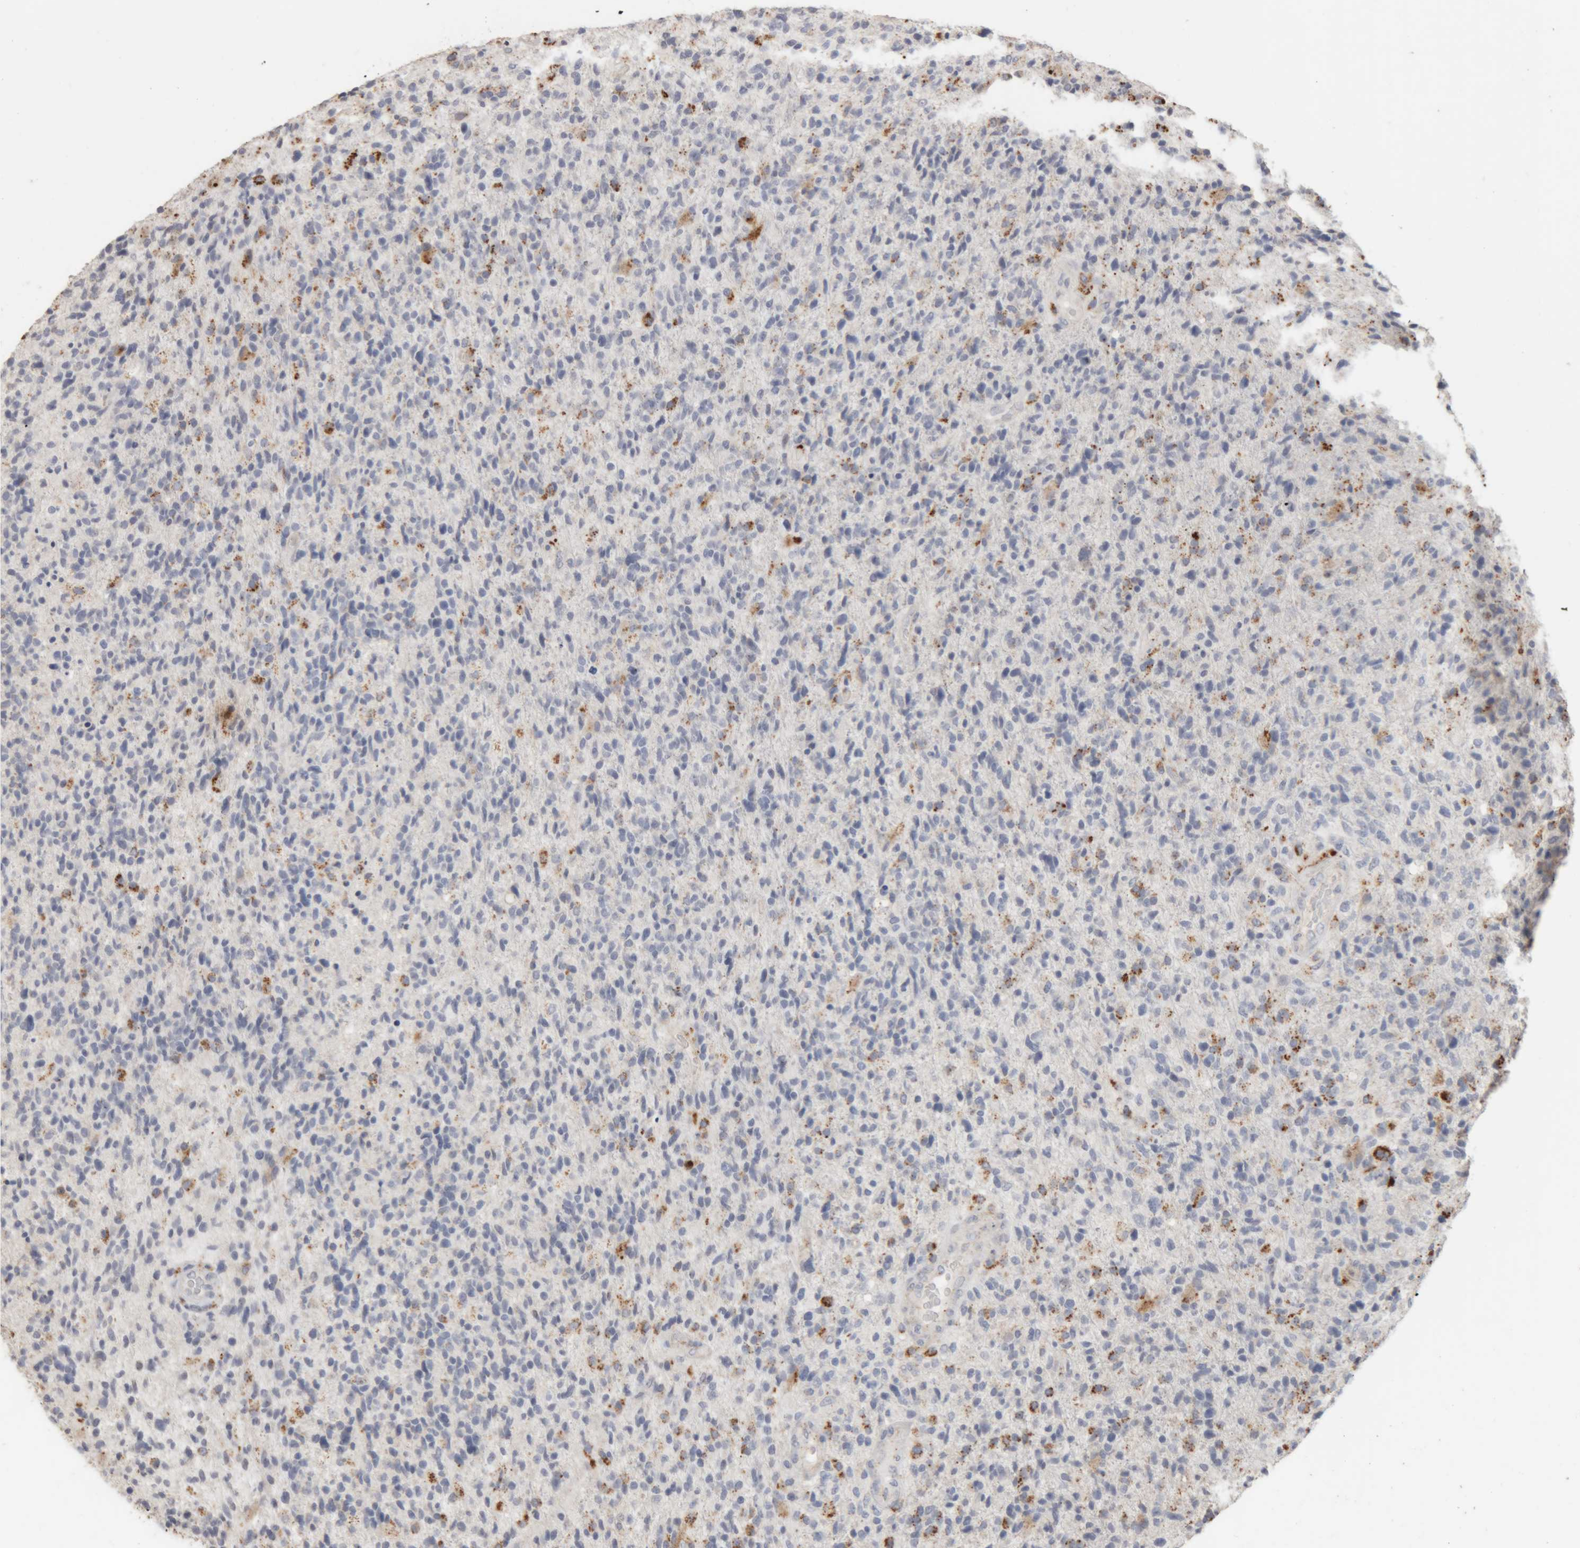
{"staining": {"intensity": "moderate", "quantity": "<25%", "location": "cytoplasmic/membranous"}, "tissue": "glioma", "cell_type": "Tumor cells", "image_type": "cancer", "snomed": [{"axis": "morphology", "description": "Glioma, malignant, High grade"}, {"axis": "topography", "description": "Brain"}], "caption": "Protein analysis of glioma tissue demonstrates moderate cytoplasmic/membranous positivity in approximately <25% of tumor cells. The staining is performed using DAB brown chromogen to label protein expression. The nuclei are counter-stained blue using hematoxylin.", "gene": "ARSA", "patient": {"sex": "male", "age": 72}}